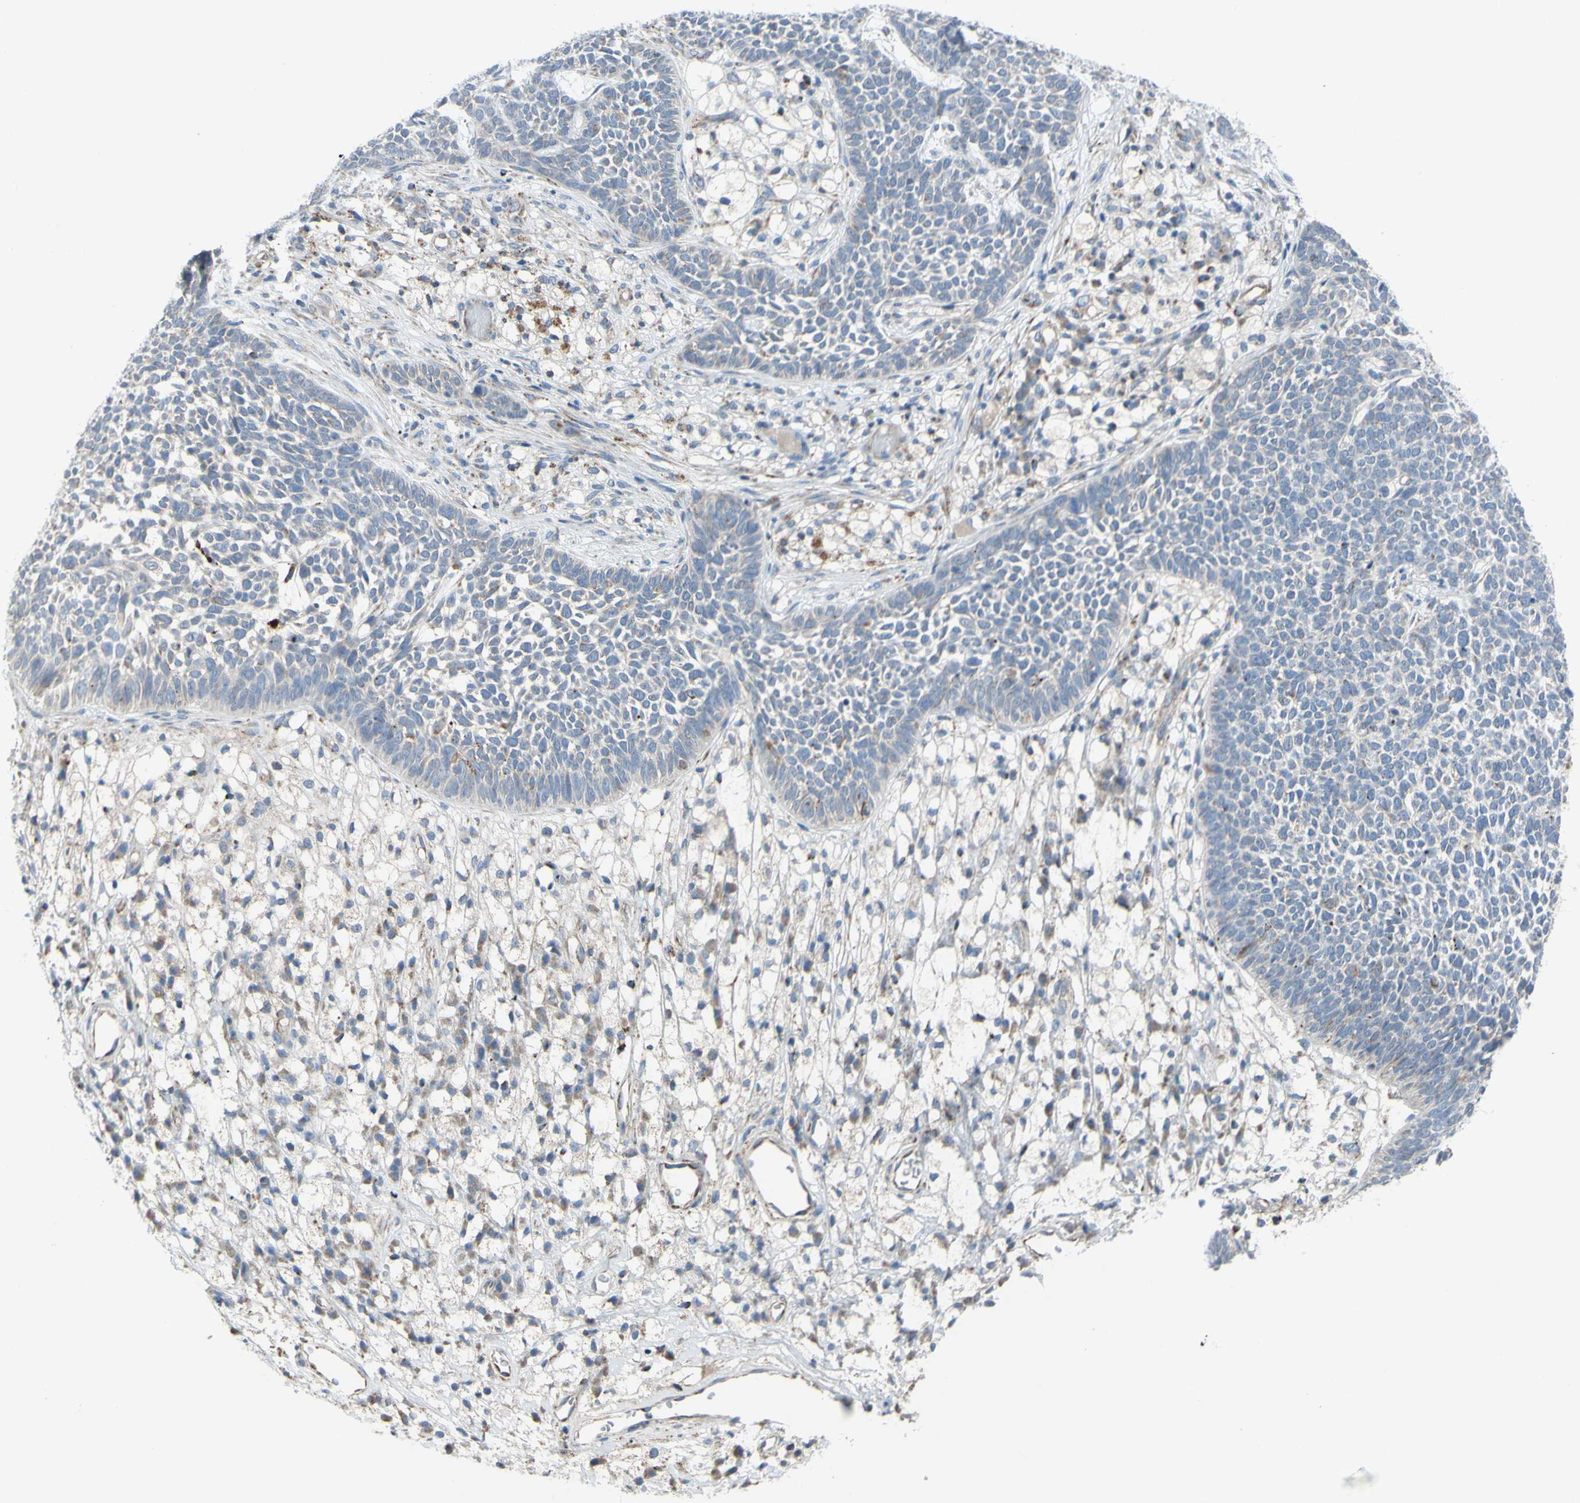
{"staining": {"intensity": "negative", "quantity": "none", "location": "none"}, "tissue": "skin cancer", "cell_type": "Tumor cells", "image_type": "cancer", "snomed": [{"axis": "morphology", "description": "Basal cell carcinoma"}, {"axis": "topography", "description": "Skin"}], "caption": "Skin basal cell carcinoma was stained to show a protein in brown. There is no significant positivity in tumor cells. Nuclei are stained in blue.", "gene": "GLT8D1", "patient": {"sex": "female", "age": 84}}